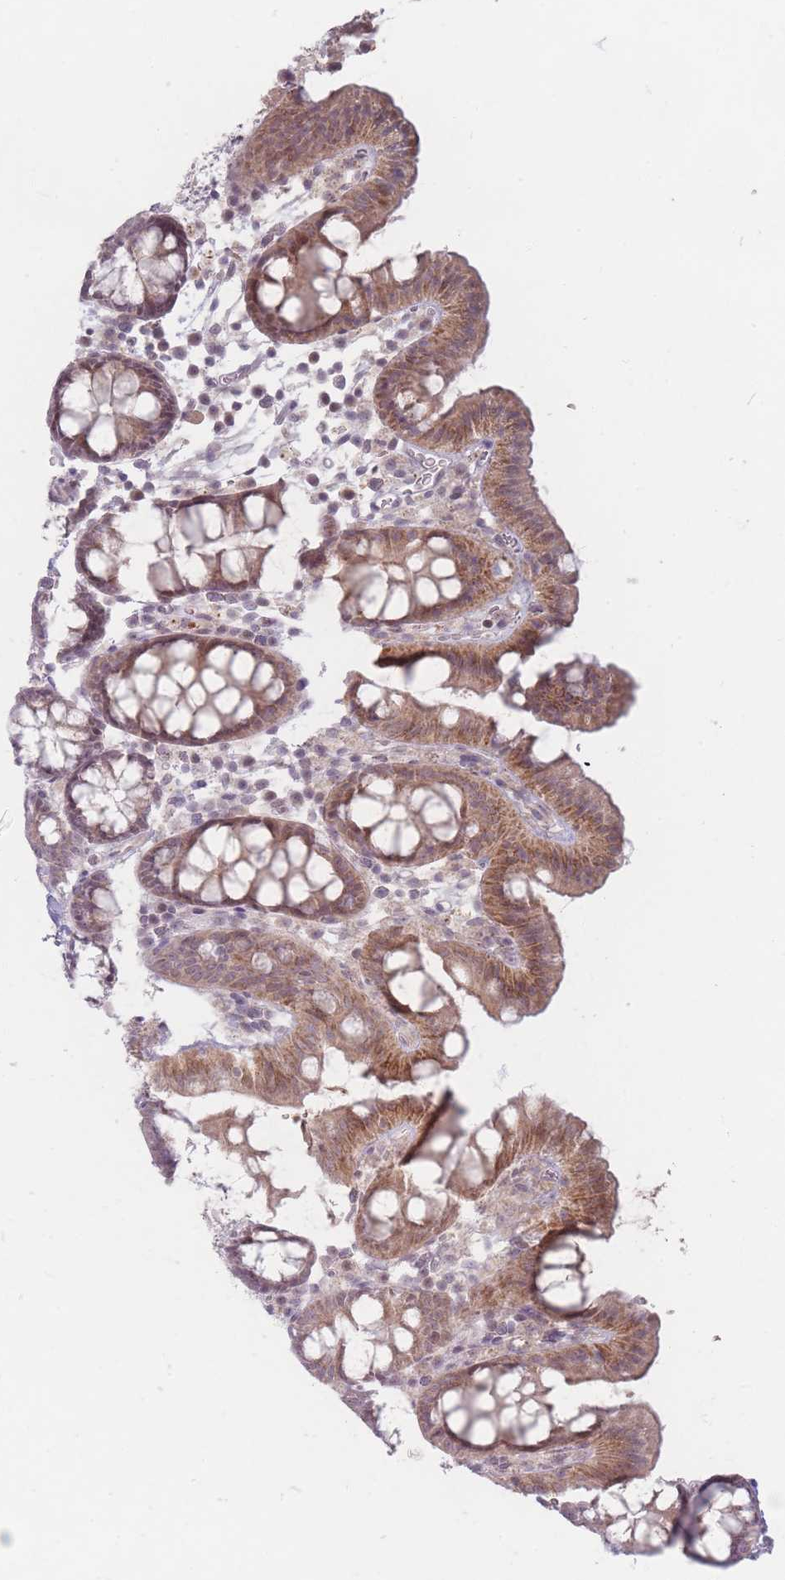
{"staining": {"intensity": "weak", "quantity": "<25%", "location": "cytoplasmic/membranous"}, "tissue": "colon", "cell_type": "Endothelial cells", "image_type": "normal", "snomed": [{"axis": "morphology", "description": "Normal tissue, NOS"}, {"axis": "topography", "description": "Colon"}], "caption": "Immunohistochemical staining of normal human colon shows no significant positivity in endothelial cells. The staining was performed using DAB (3,3'-diaminobenzidine) to visualize the protein expression in brown, while the nuclei were stained in blue with hematoxylin (Magnification: 20x).", "gene": "GABRA6", "patient": {"sex": "male", "age": 75}}